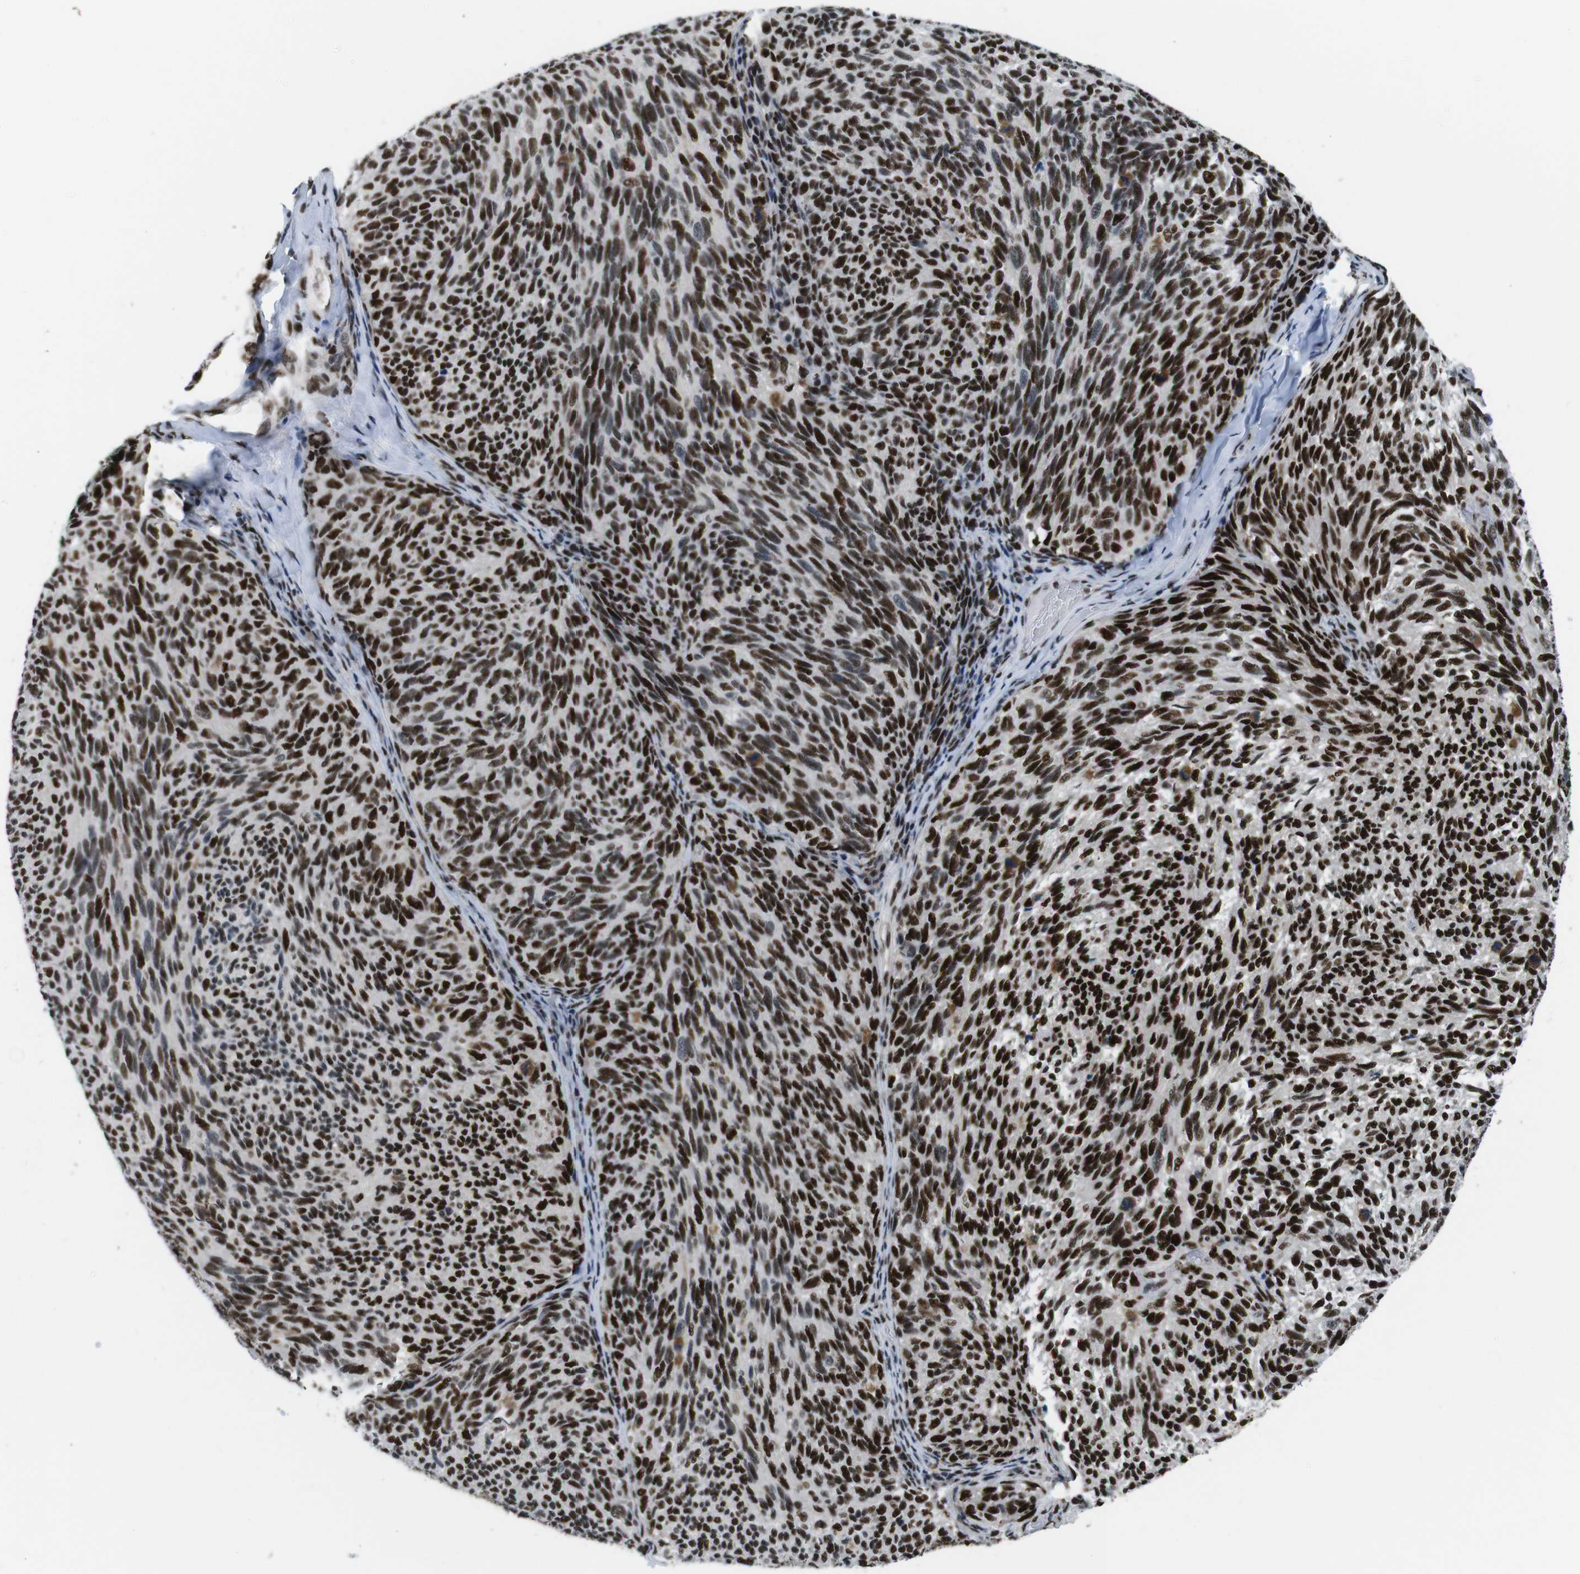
{"staining": {"intensity": "strong", "quantity": ">75%", "location": "nuclear"}, "tissue": "melanoma", "cell_type": "Tumor cells", "image_type": "cancer", "snomed": [{"axis": "morphology", "description": "Malignant melanoma, NOS"}, {"axis": "topography", "description": "Skin"}], "caption": "DAB (3,3'-diaminobenzidine) immunohistochemical staining of melanoma demonstrates strong nuclear protein expression in approximately >75% of tumor cells.", "gene": "PSME3", "patient": {"sex": "female", "age": 73}}